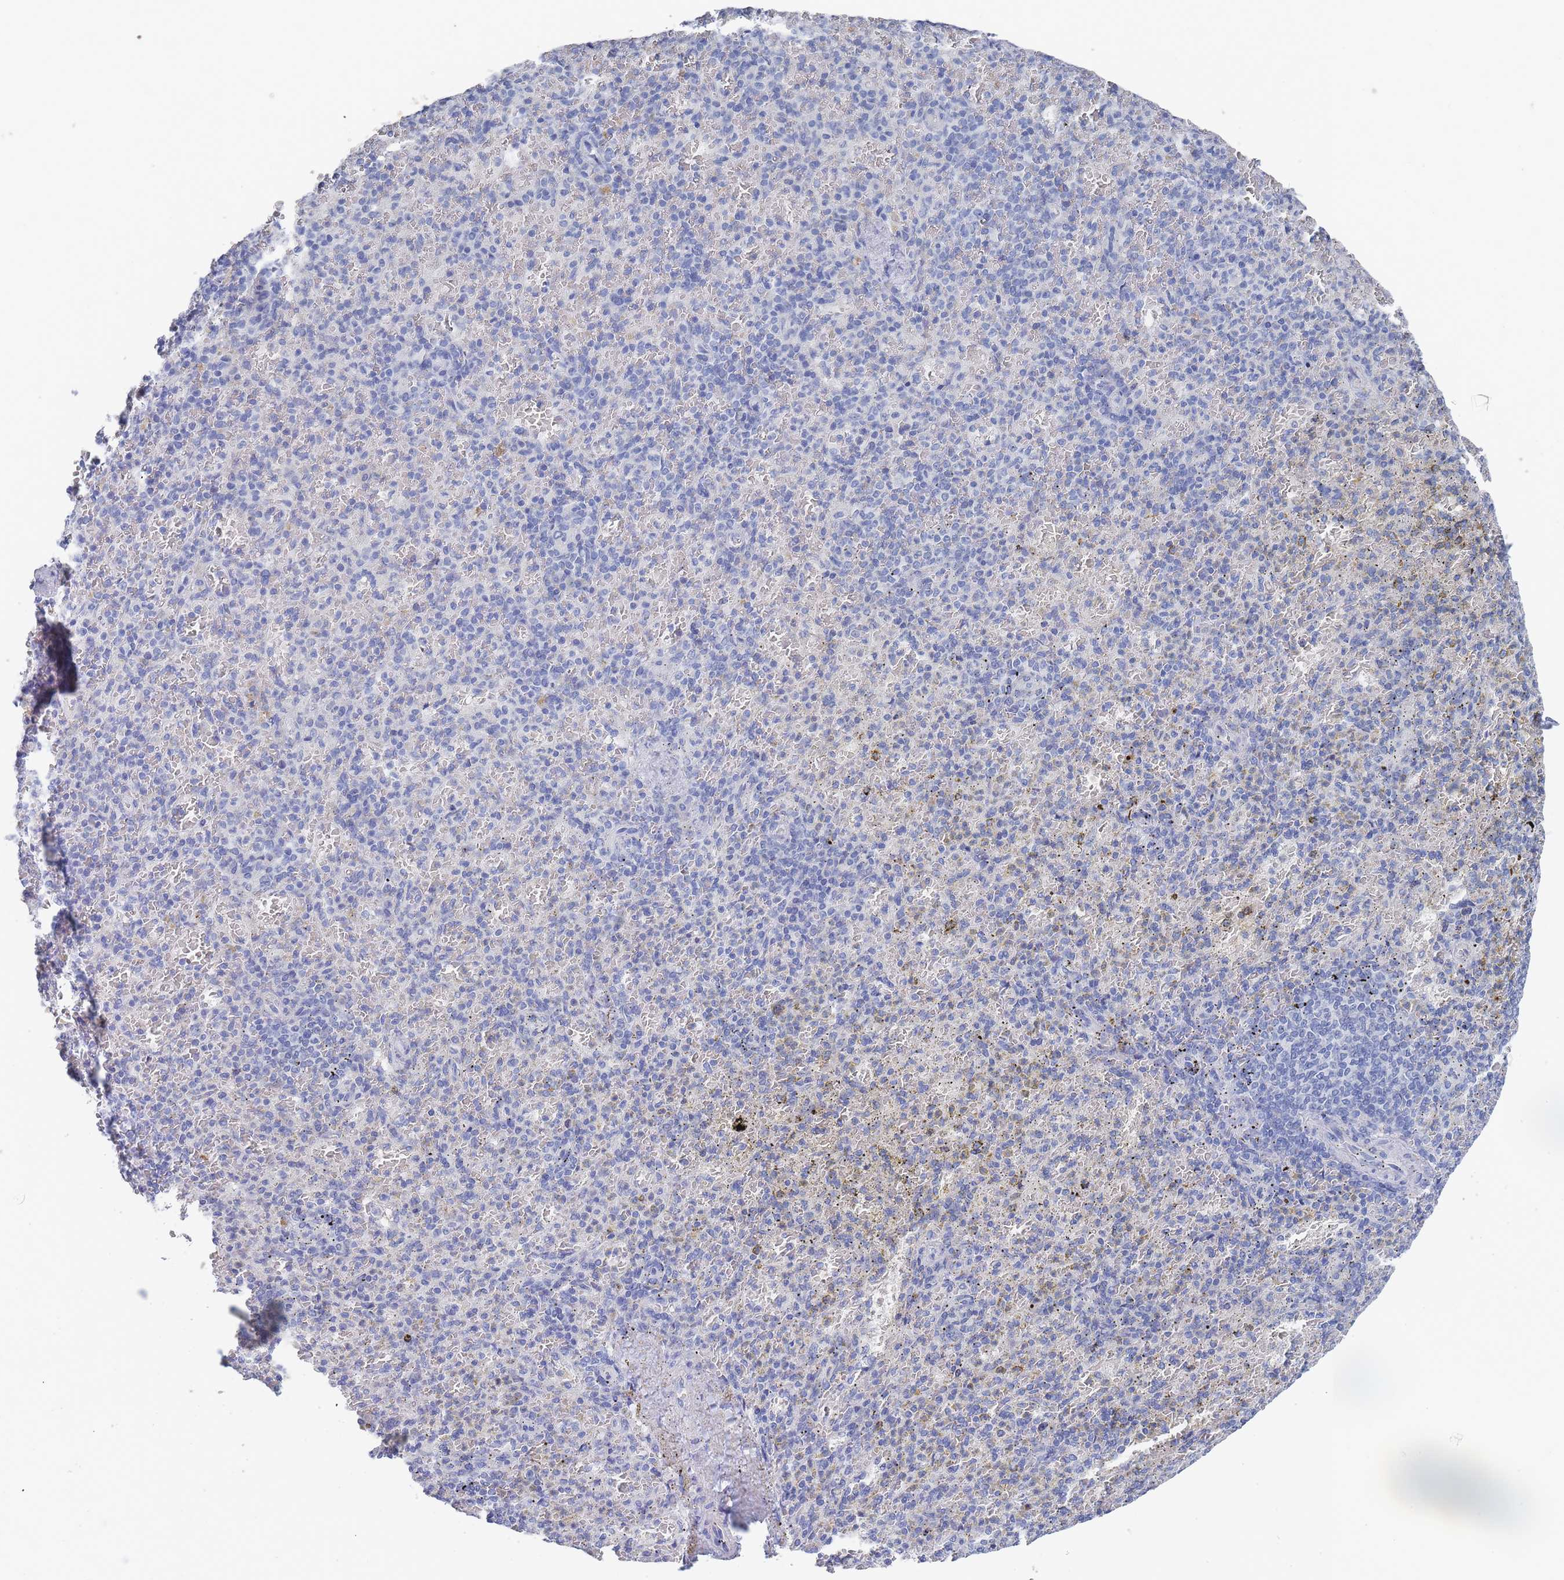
{"staining": {"intensity": "negative", "quantity": "none", "location": "none"}, "tissue": "spleen", "cell_type": "Cells in red pulp", "image_type": "normal", "snomed": [{"axis": "morphology", "description": "Normal tissue, NOS"}, {"axis": "topography", "description": "Spleen"}], "caption": "A high-resolution photomicrograph shows IHC staining of unremarkable spleen, which exhibits no significant expression in cells in red pulp.", "gene": "ACAD11", "patient": {"sex": "female", "age": 74}}